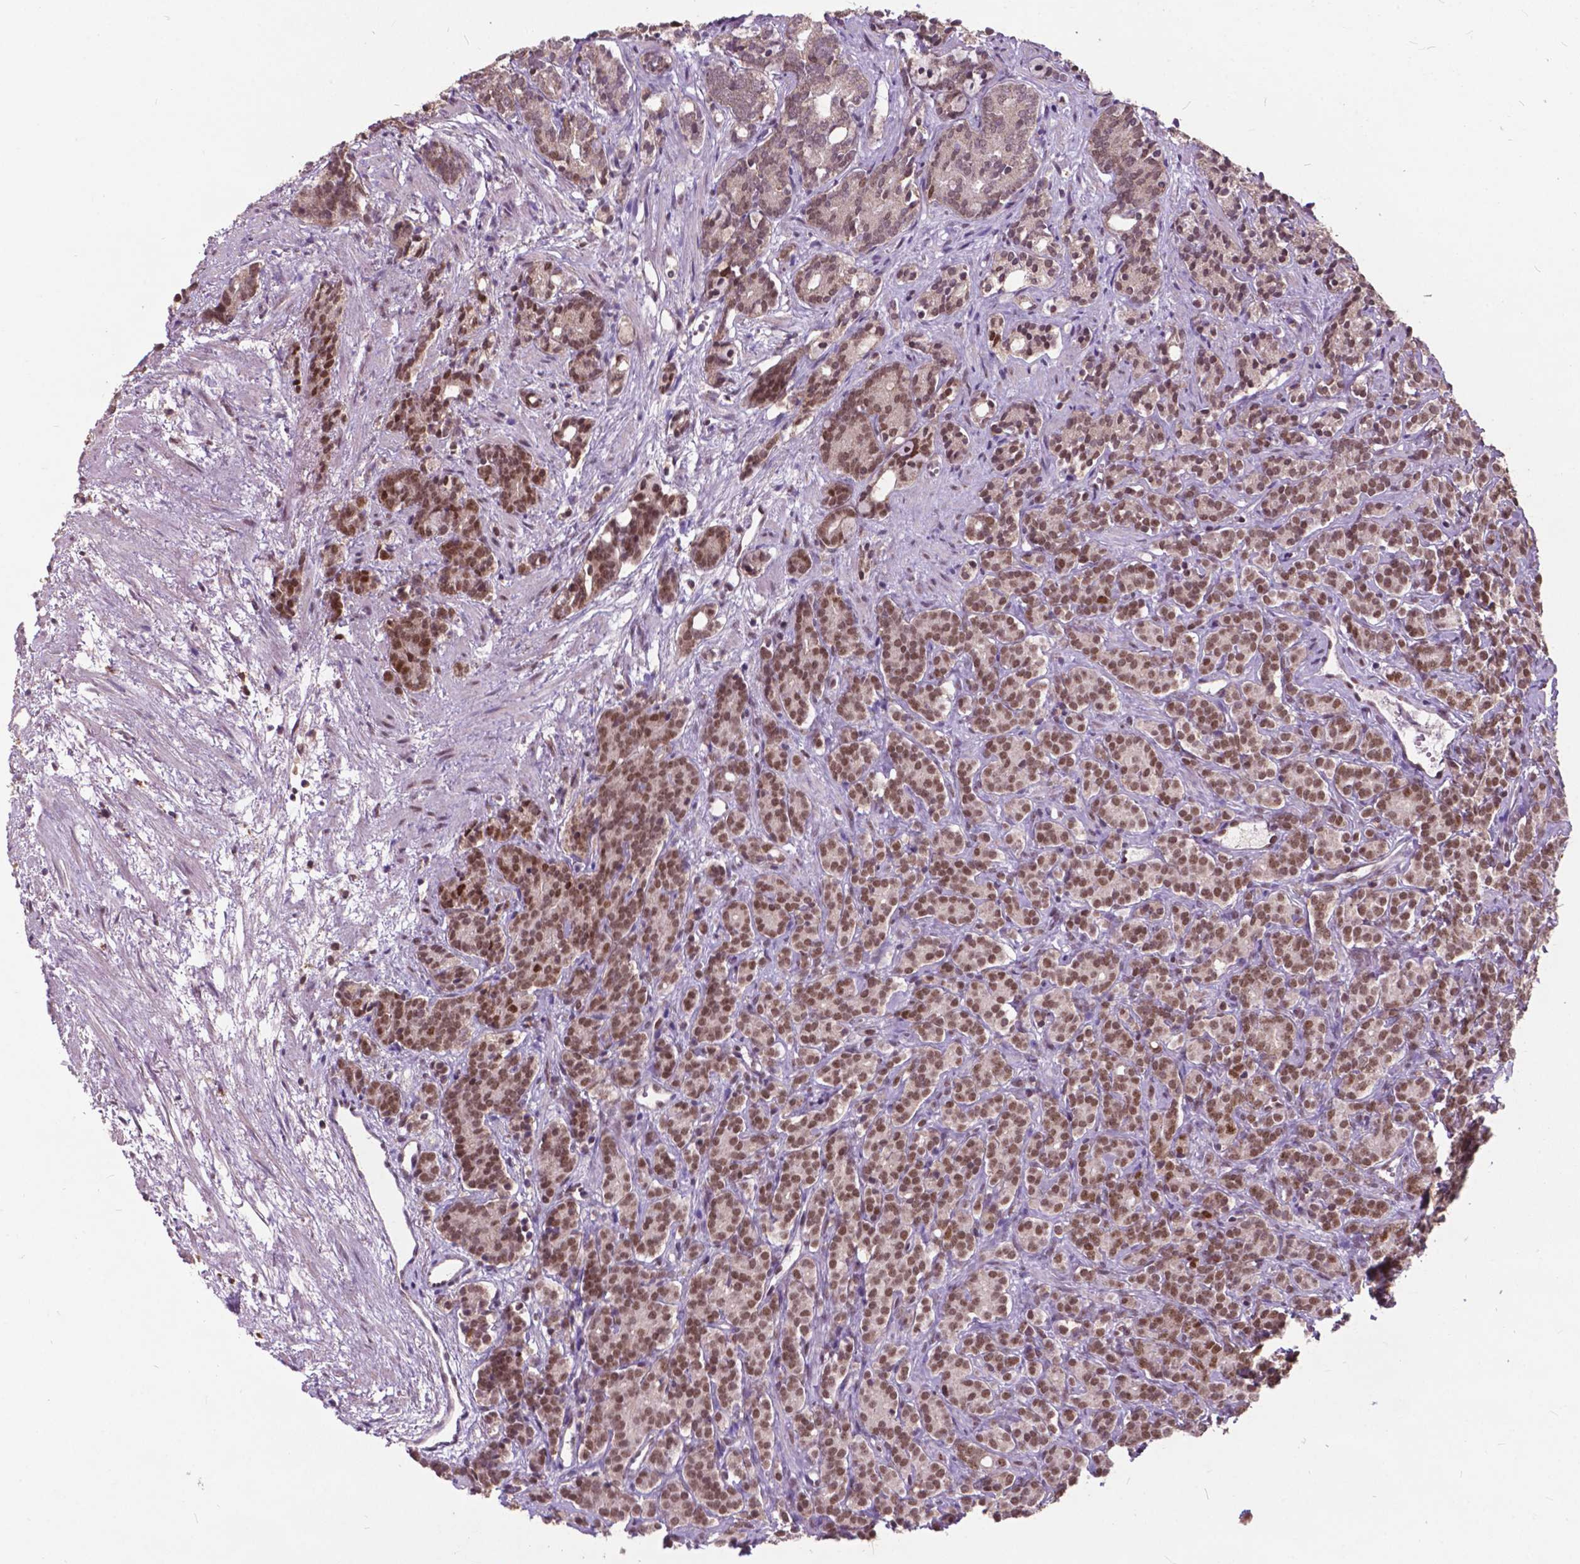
{"staining": {"intensity": "moderate", "quantity": ">75%", "location": "nuclear"}, "tissue": "prostate cancer", "cell_type": "Tumor cells", "image_type": "cancer", "snomed": [{"axis": "morphology", "description": "Adenocarcinoma, High grade"}, {"axis": "topography", "description": "Prostate"}], "caption": "Immunohistochemistry (IHC) of adenocarcinoma (high-grade) (prostate) exhibits medium levels of moderate nuclear positivity in about >75% of tumor cells.", "gene": "MSH2", "patient": {"sex": "male", "age": 84}}